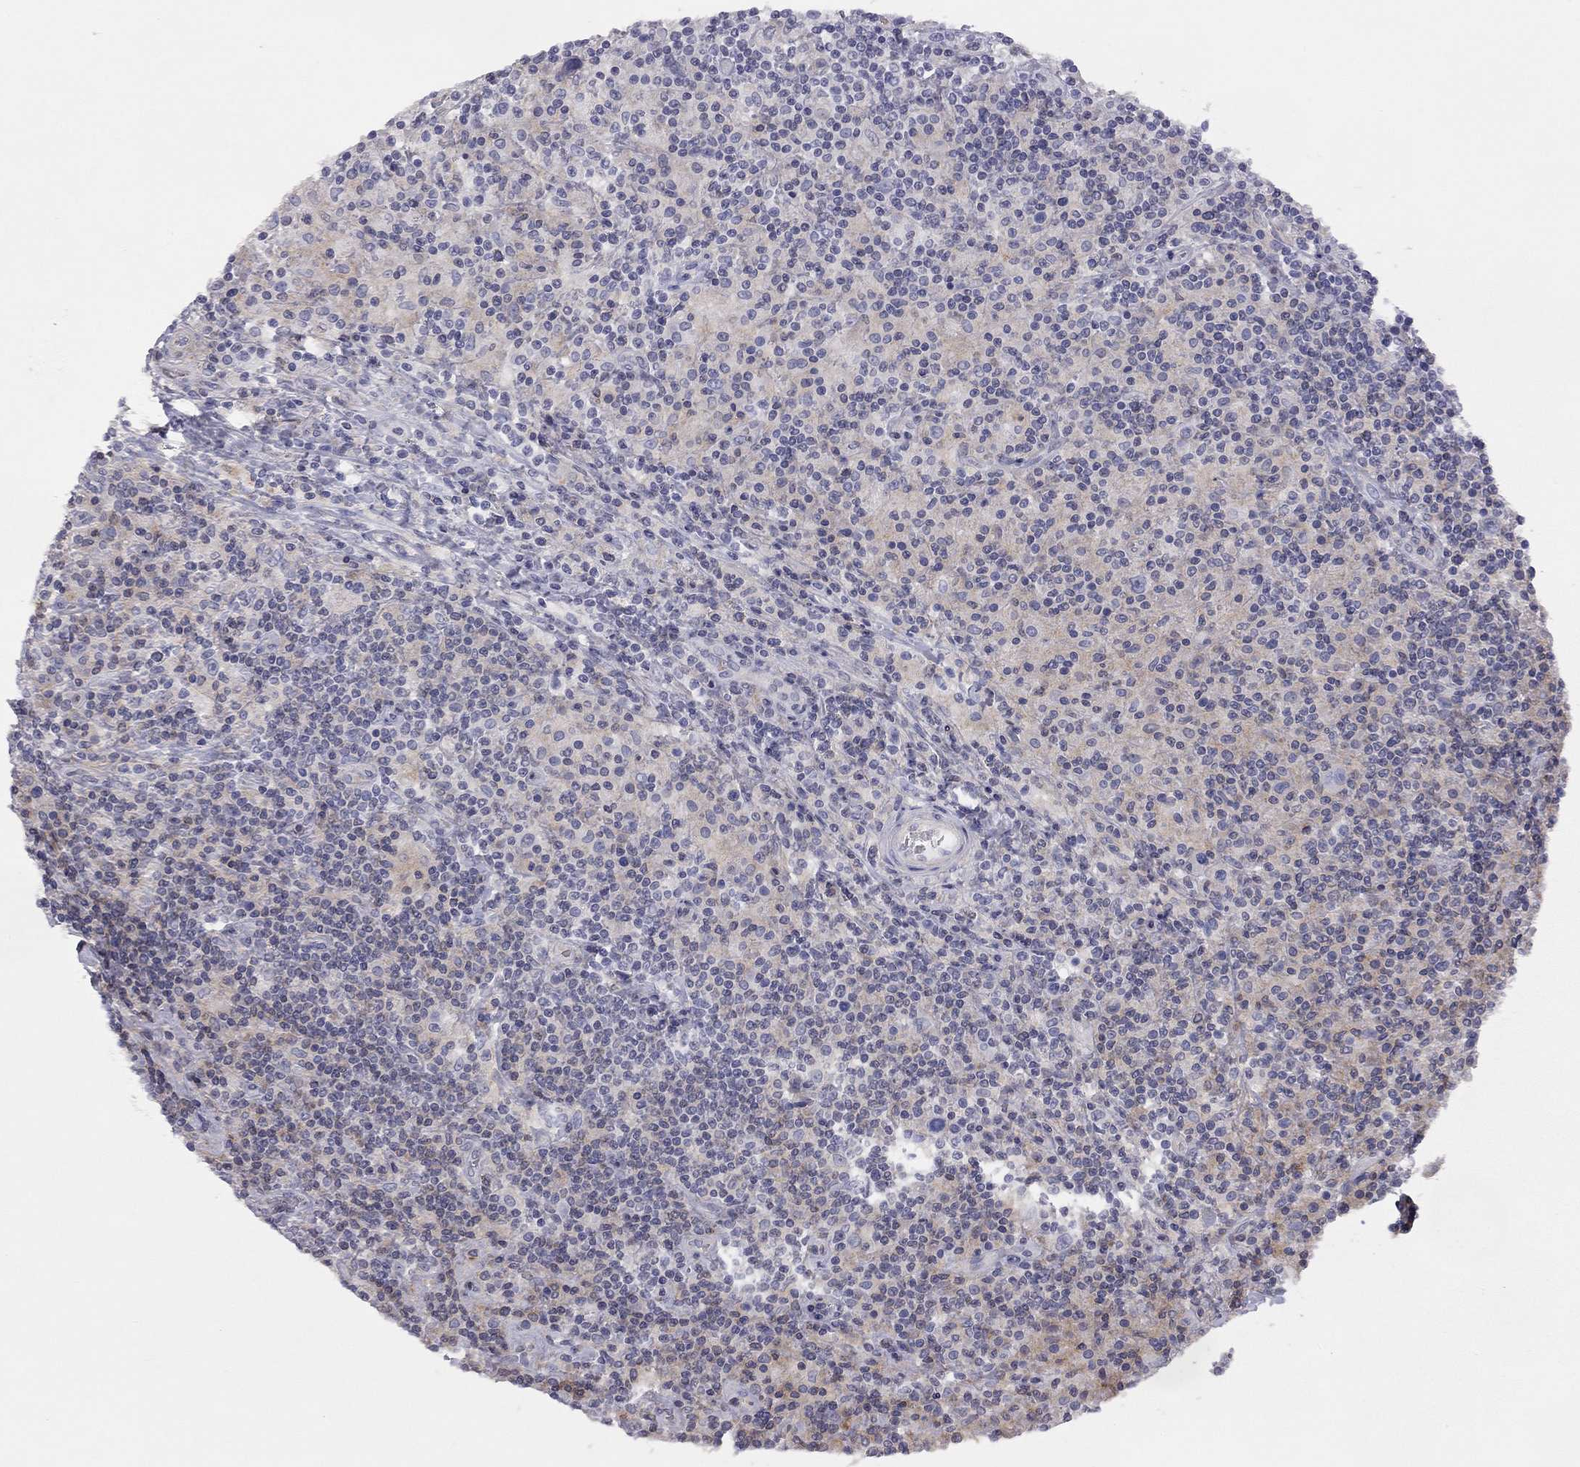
{"staining": {"intensity": "negative", "quantity": "none", "location": "none"}, "tissue": "lymphoma", "cell_type": "Tumor cells", "image_type": "cancer", "snomed": [{"axis": "morphology", "description": "Hodgkin's disease, NOS"}, {"axis": "topography", "description": "Lymph node"}], "caption": "DAB (3,3'-diaminobenzidine) immunohistochemical staining of human lymphoma reveals no significant expression in tumor cells. The staining is performed using DAB (3,3'-diaminobenzidine) brown chromogen with nuclei counter-stained in using hematoxylin.", "gene": "ADCYAP1", "patient": {"sex": "male", "age": 70}}